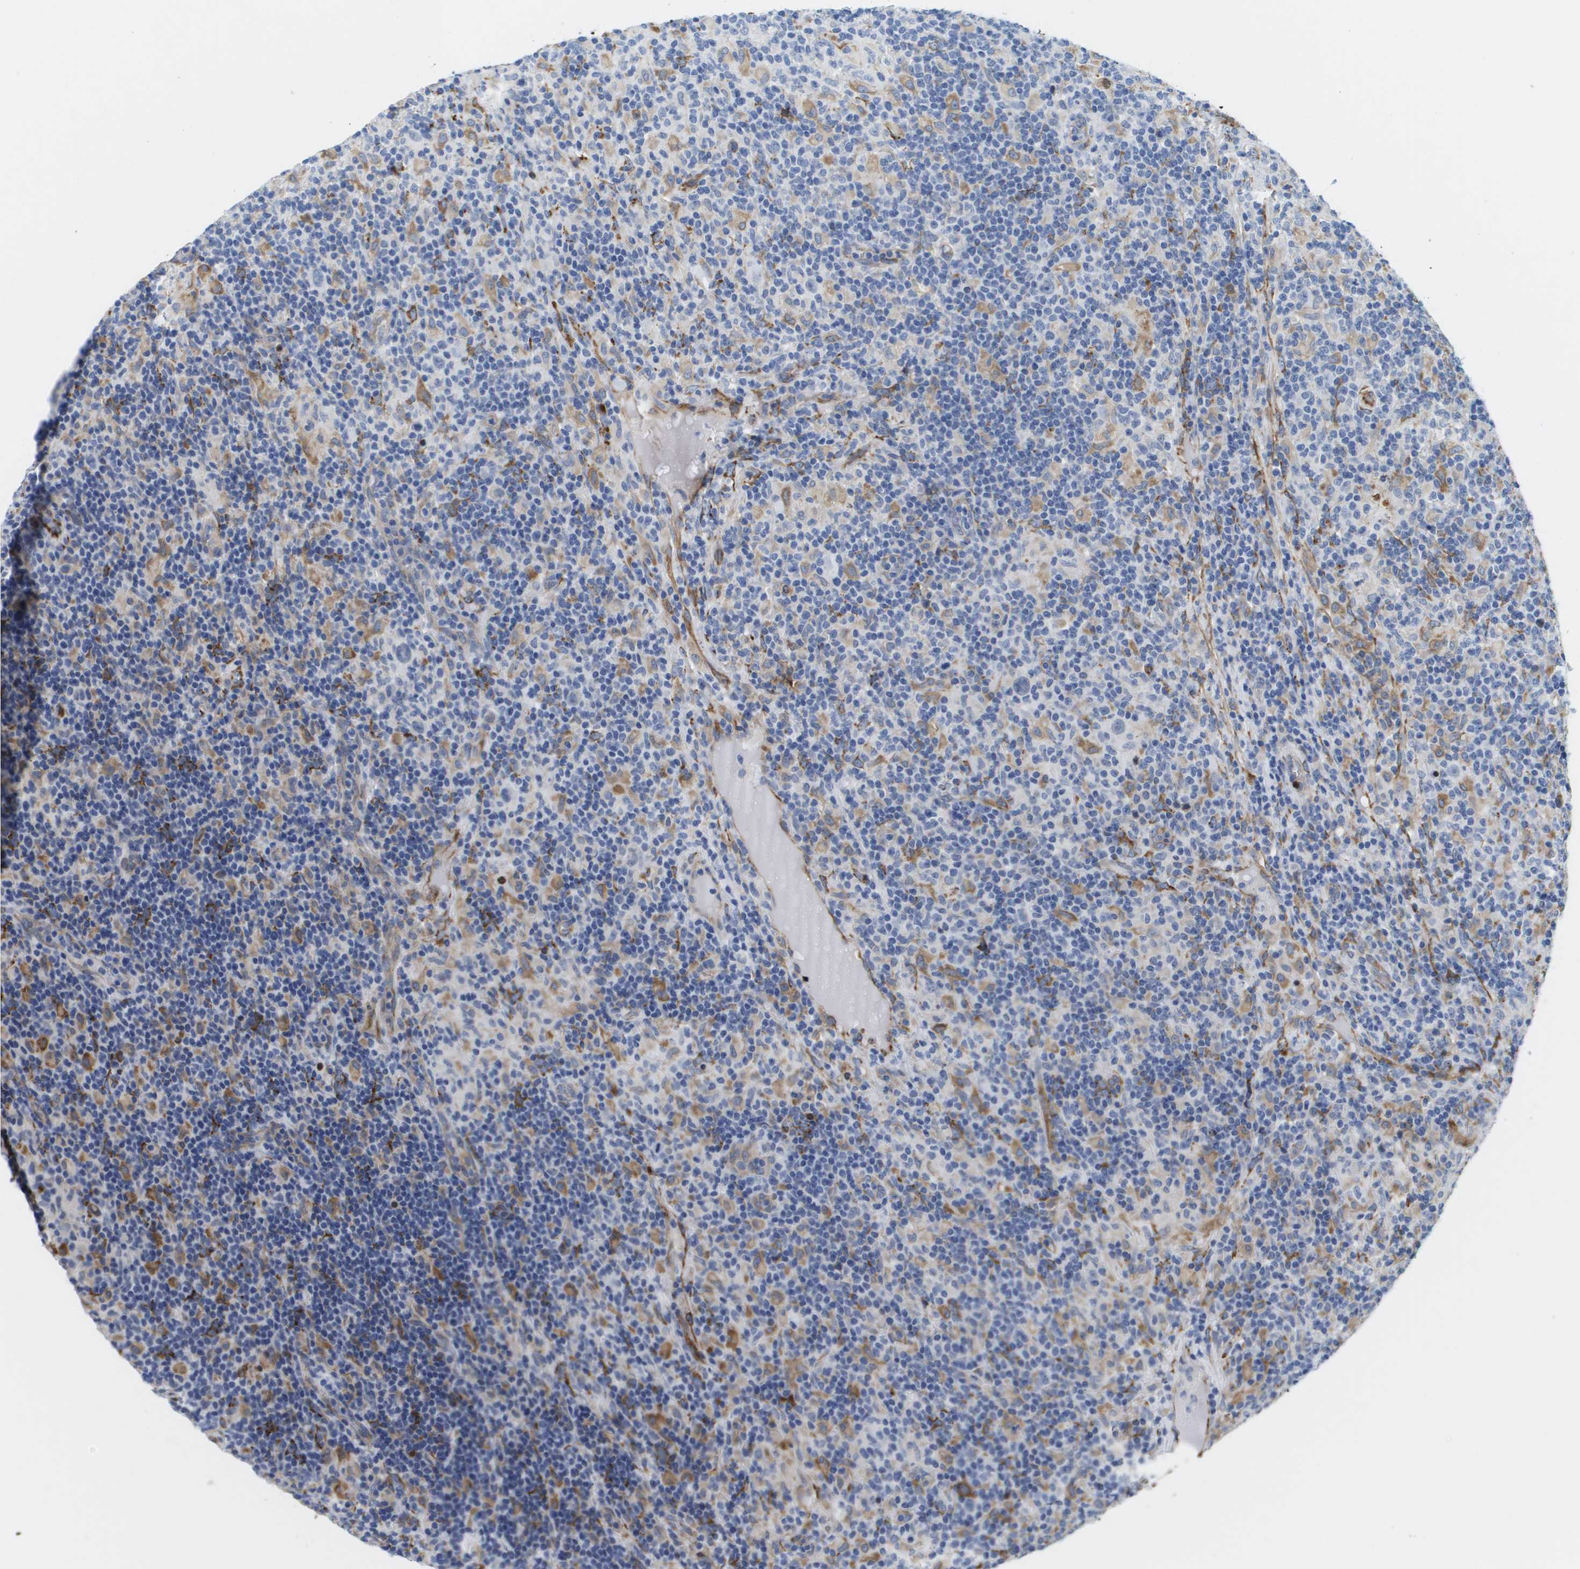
{"staining": {"intensity": "negative", "quantity": "none", "location": "none"}, "tissue": "lymphoma", "cell_type": "Tumor cells", "image_type": "cancer", "snomed": [{"axis": "morphology", "description": "Hodgkin's disease, NOS"}, {"axis": "topography", "description": "Lymph node"}], "caption": "IHC micrograph of neoplastic tissue: human Hodgkin's disease stained with DAB (3,3'-diaminobenzidine) shows no significant protein expression in tumor cells.", "gene": "ST3GAL2", "patient": {"sex": "male", "age": 70}}